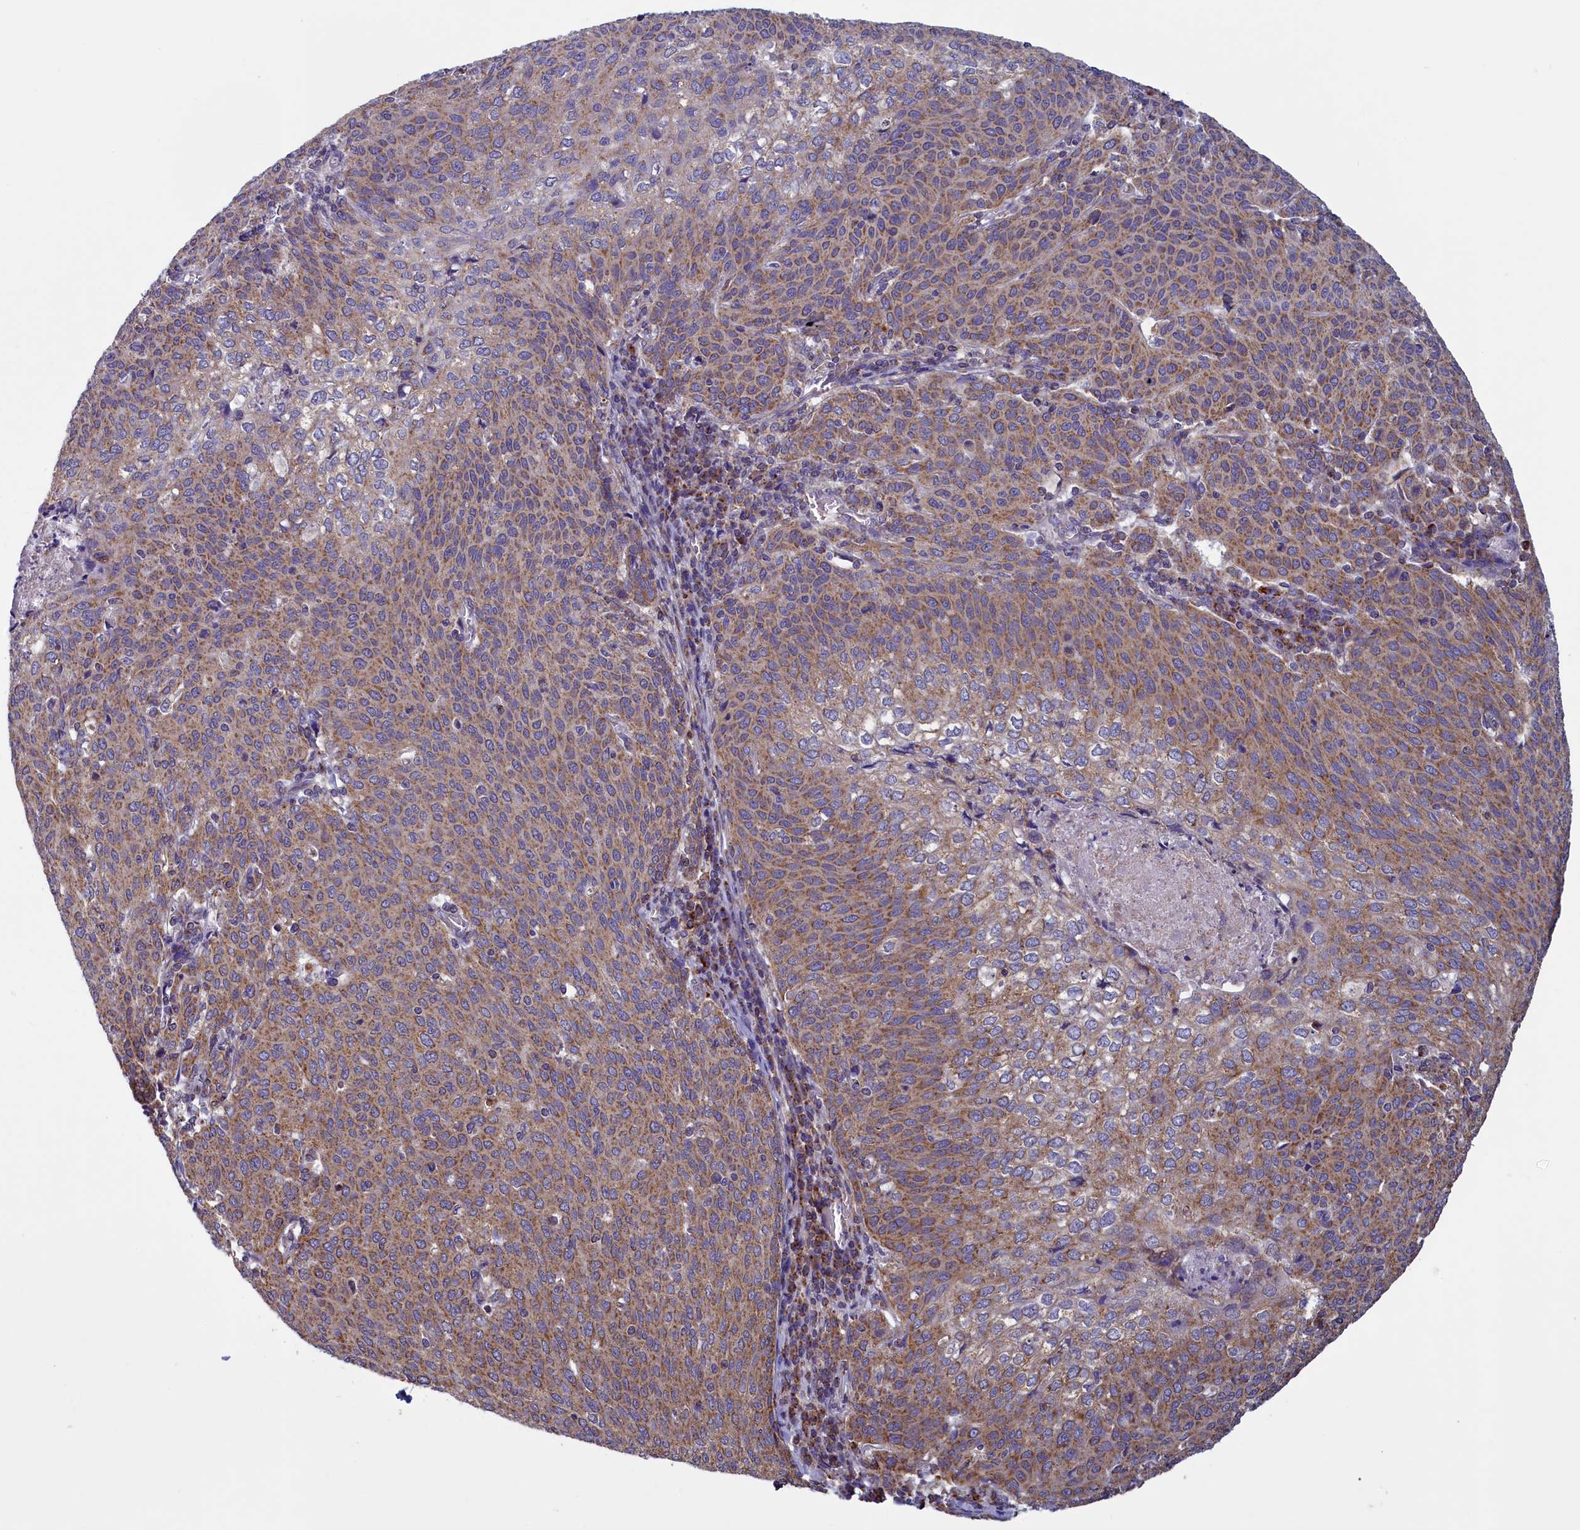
{"staining": {"intensity": "moderate", "quantity": ">75%", "location": "cytoplasmic/membranous"}, "tissue": "cervical cancer", "cell_type": "Tumor cells", "image_type": "cancer", "snomed": [{"axis": "morphology", "description": "Squamous cell carcinoma, NOS"}, {"axis": "topography", "description": "Cervix"}], "caption": "Immunohistochemistry (IHC) photomicrograph of neoplastic tissue: cervical cancer stained using IHC exhibits medium levels of moderate protein expression localized specifically in the cytoplasmic/membranous of tumor cells, appearing as a cytoplasmic/membranous brown color.", "gene": "IFT122", "patient": {"sex": "female", "age": 46}}